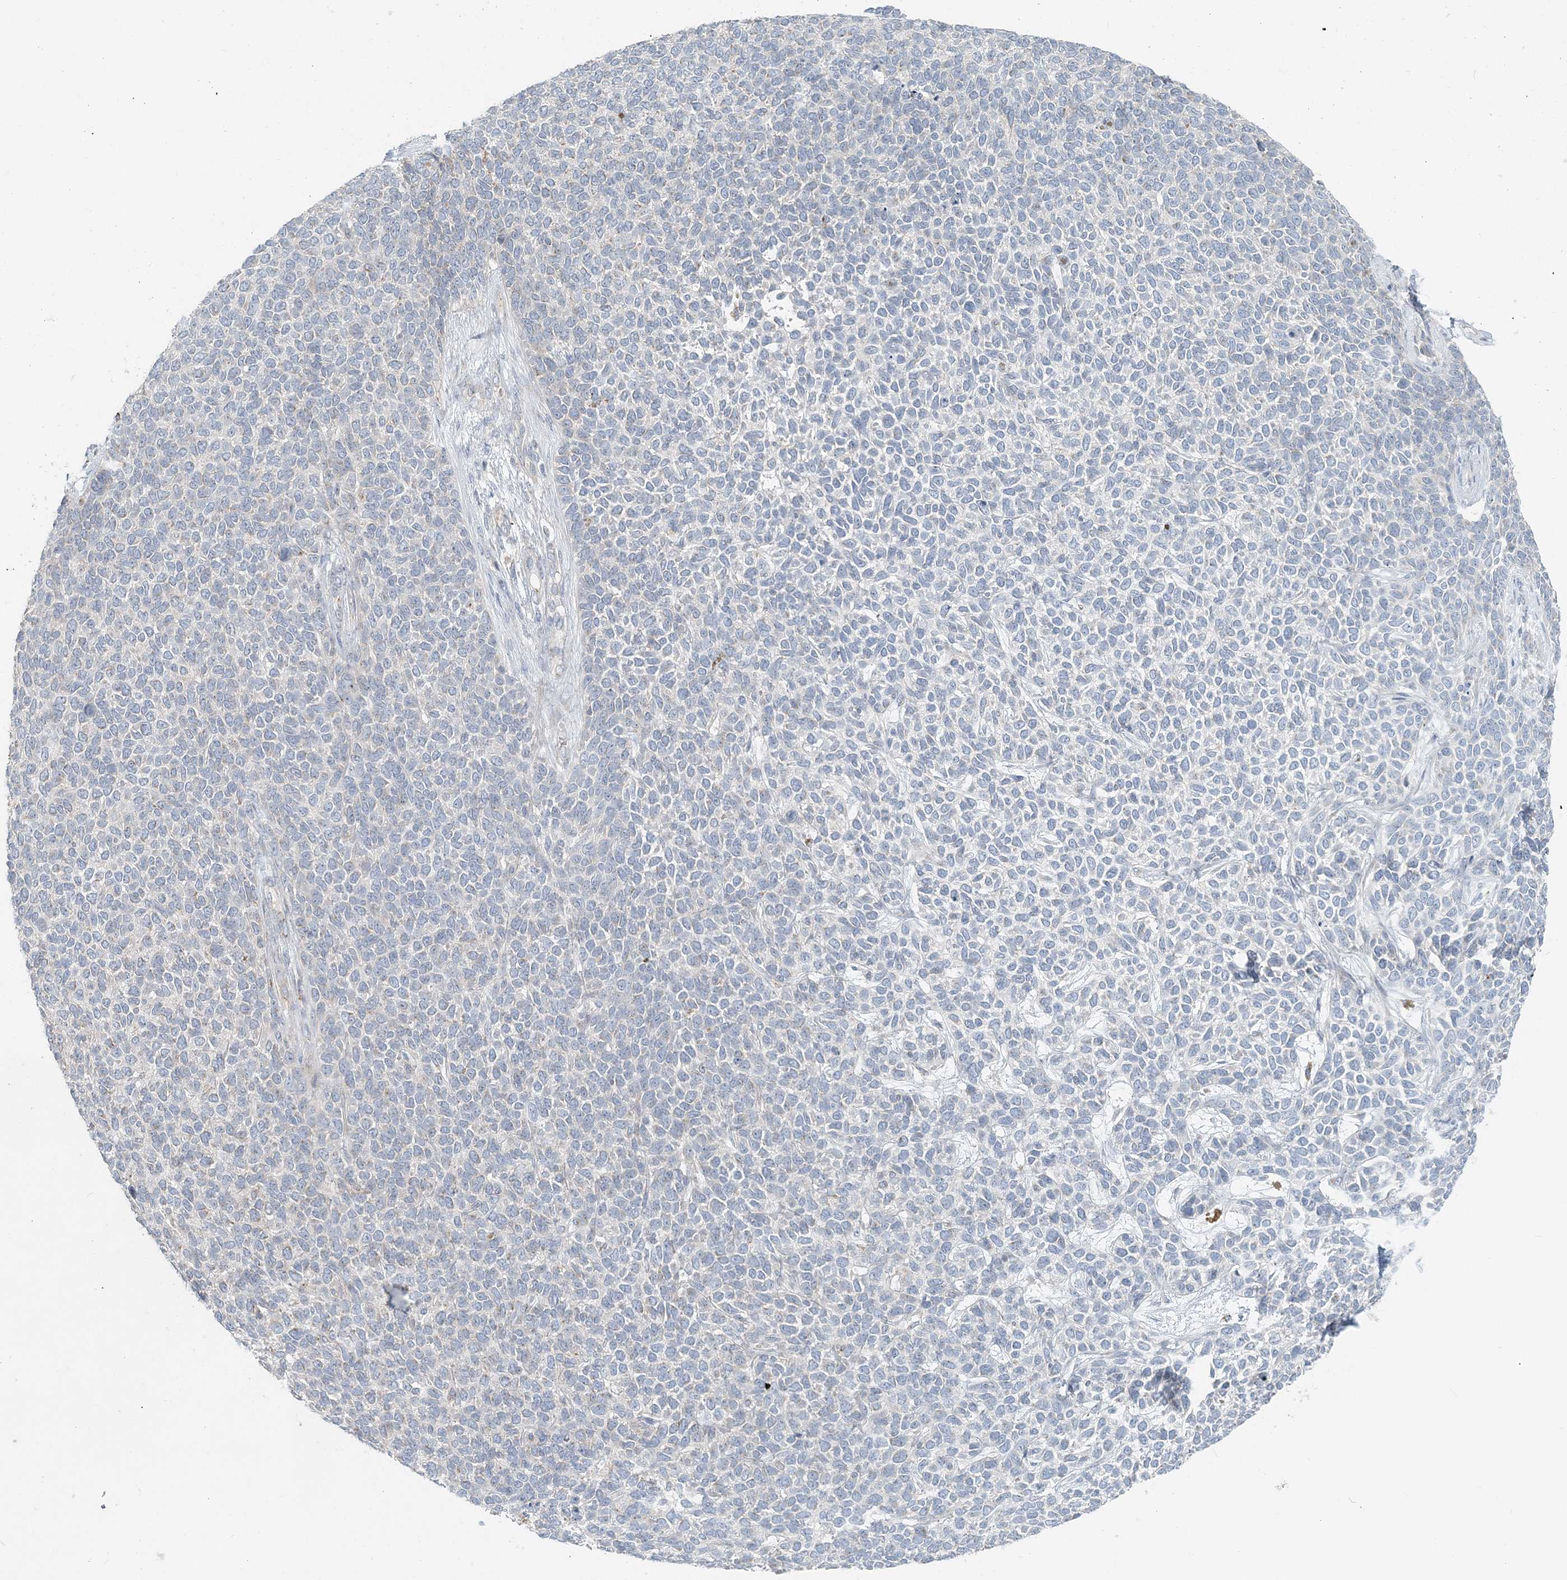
{"staining": {"intensity": "negative", "quantity": "none", "location": "none"}, "tissue": "skin cancer", "cell_type": "Tumor cells", "image_type": "cancer", "snomed": [{"axis": "morphology", "description": "Basal cell carcinoma"}, {"axis": "topography", "description": "Skin"}], "caption": "Immunohistochemical staining of human skin cancer reveals no significant expression in tumor cells. (Brightfield microscopy of DAB immunohistochemistry (IHC) at high magnification).", "gene": "NAA11", "patient": {"sex": "female", "age": 84}}